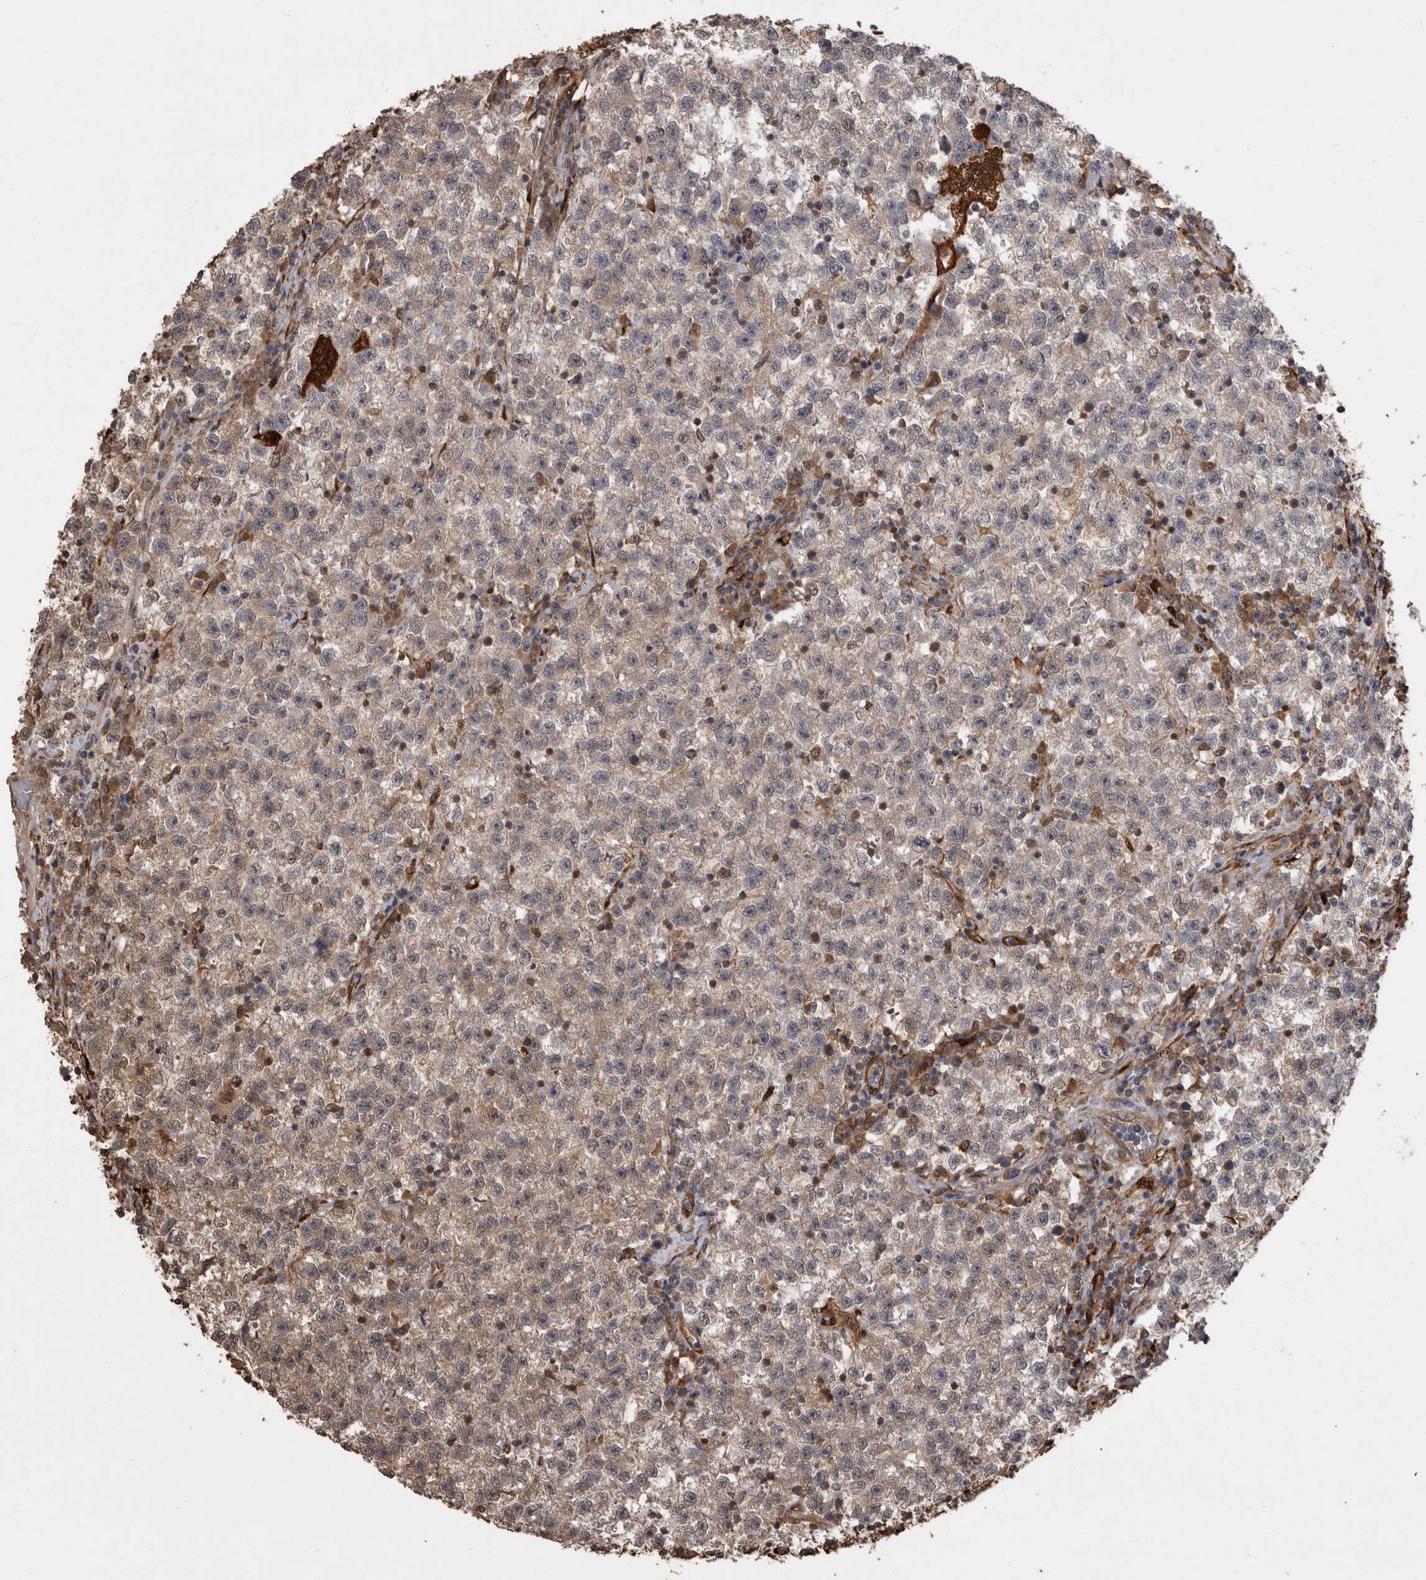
{"staining": {"intensity": "negative", "quantity": "none", "location": "none"}, "tissue": "testis cancer", "cell_type": "Tumor cells", "image_type": "cancer", "snomed": [{"axis": "morphology", "description": "Seminoma, NOS"}, {"axis": "topography", "description": "Testis"}], "caption": "Immunohistochemical staining of testis cancer (seminoma) shows no significant expression in tumor cells. Nuclei are stained in blue.", "gene": "LXN", "patient": {"sex": "male", "age": 22}}